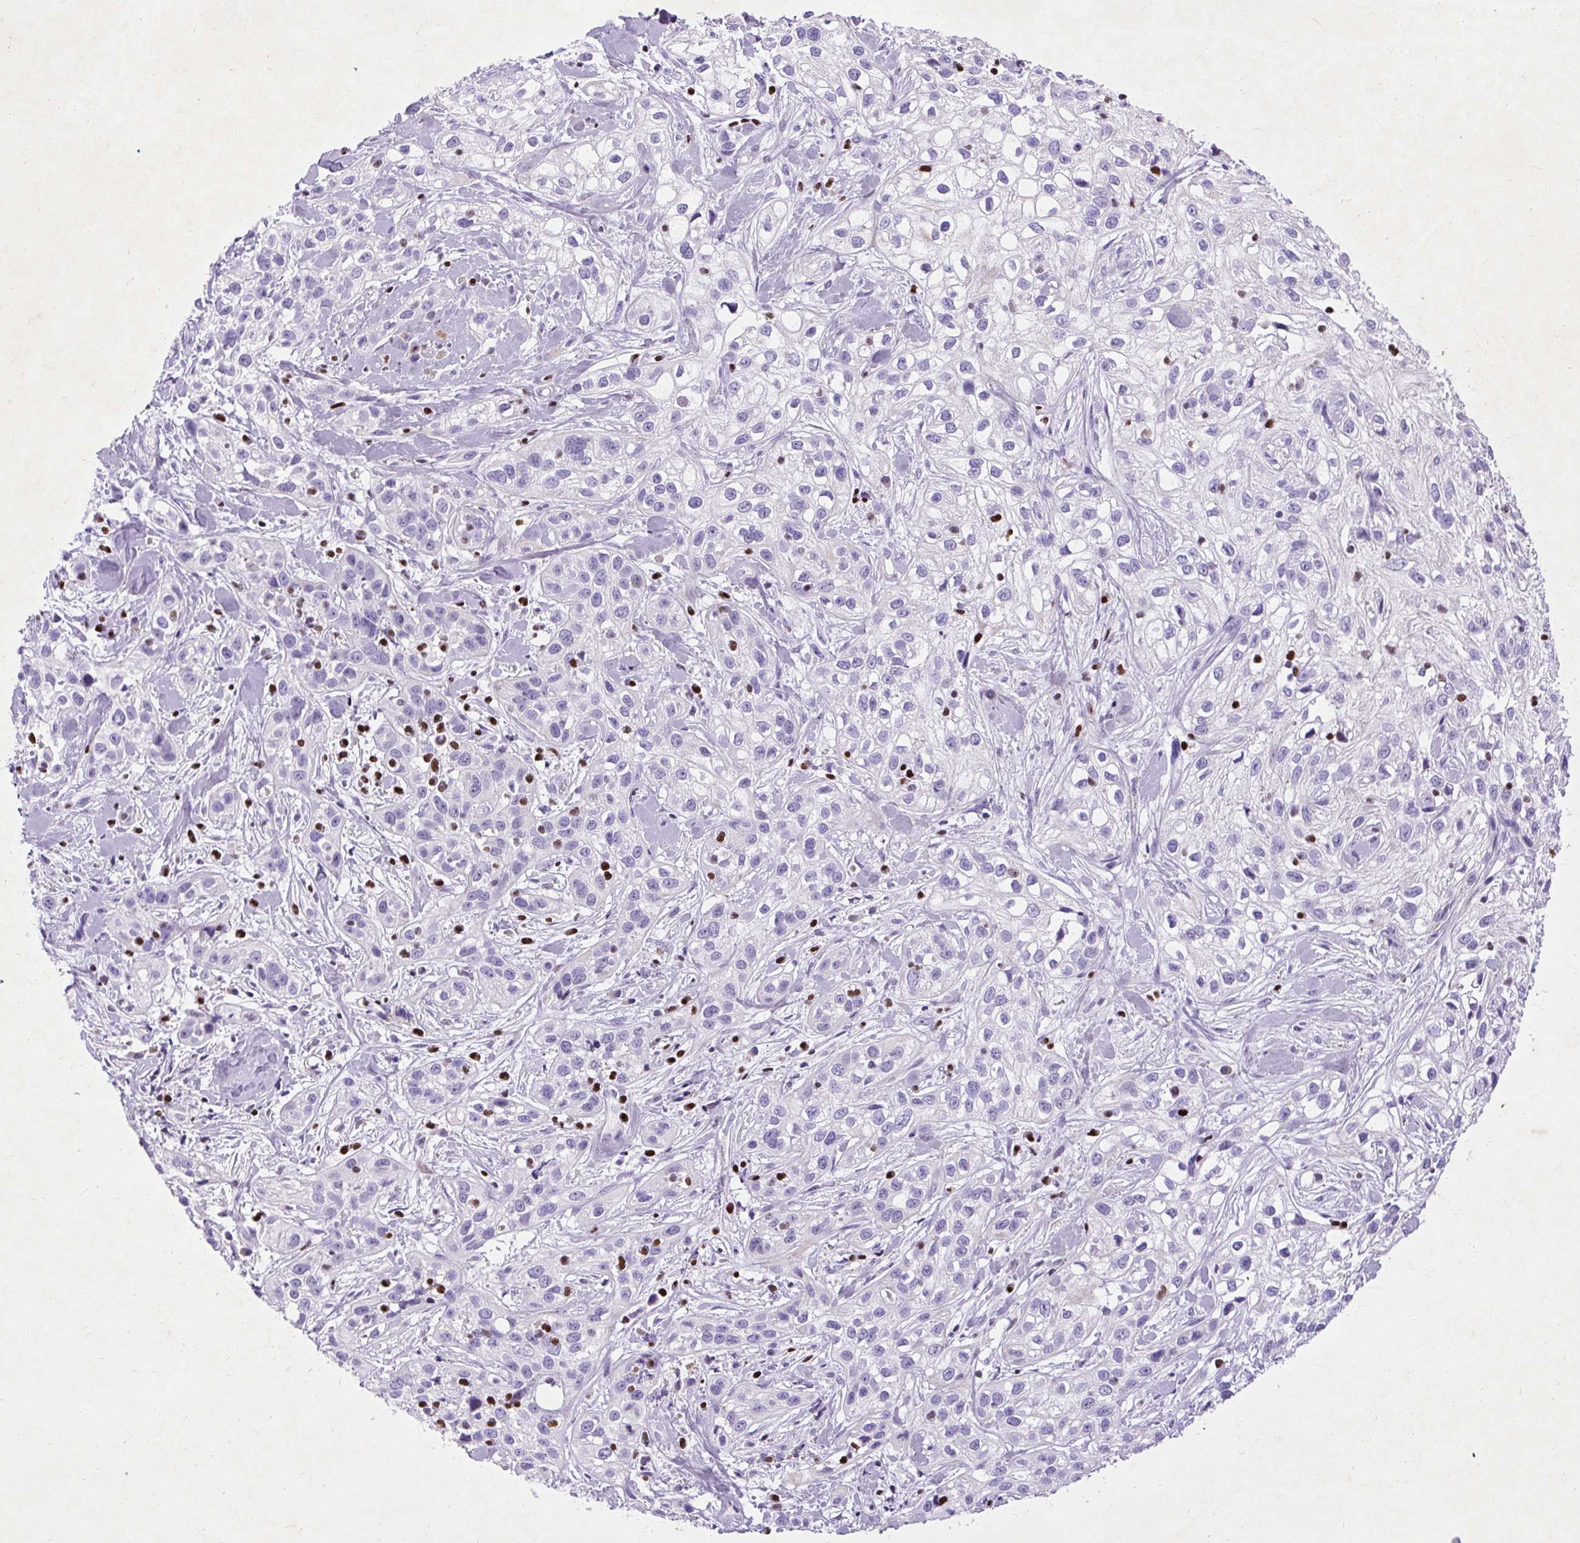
{"staining": {"intensity": "negative", "quantity": "none", "location": "none"}, "tissue": "skin cancer", "cell_type": "Tumor cells", "image_type": "cancer", "snomed": [{"axis": "morphology", "description": "Squamous cell carcinoma, NOS"}, {"axis": "topography", "description": "Skin"}], "caption": "Immunohistochemical staining of human skin squamous cell carcinoma reveals no significant positivity in tumor cells.", "gene": "SPC24", "patient": {"sex": "male", "age": 82}}